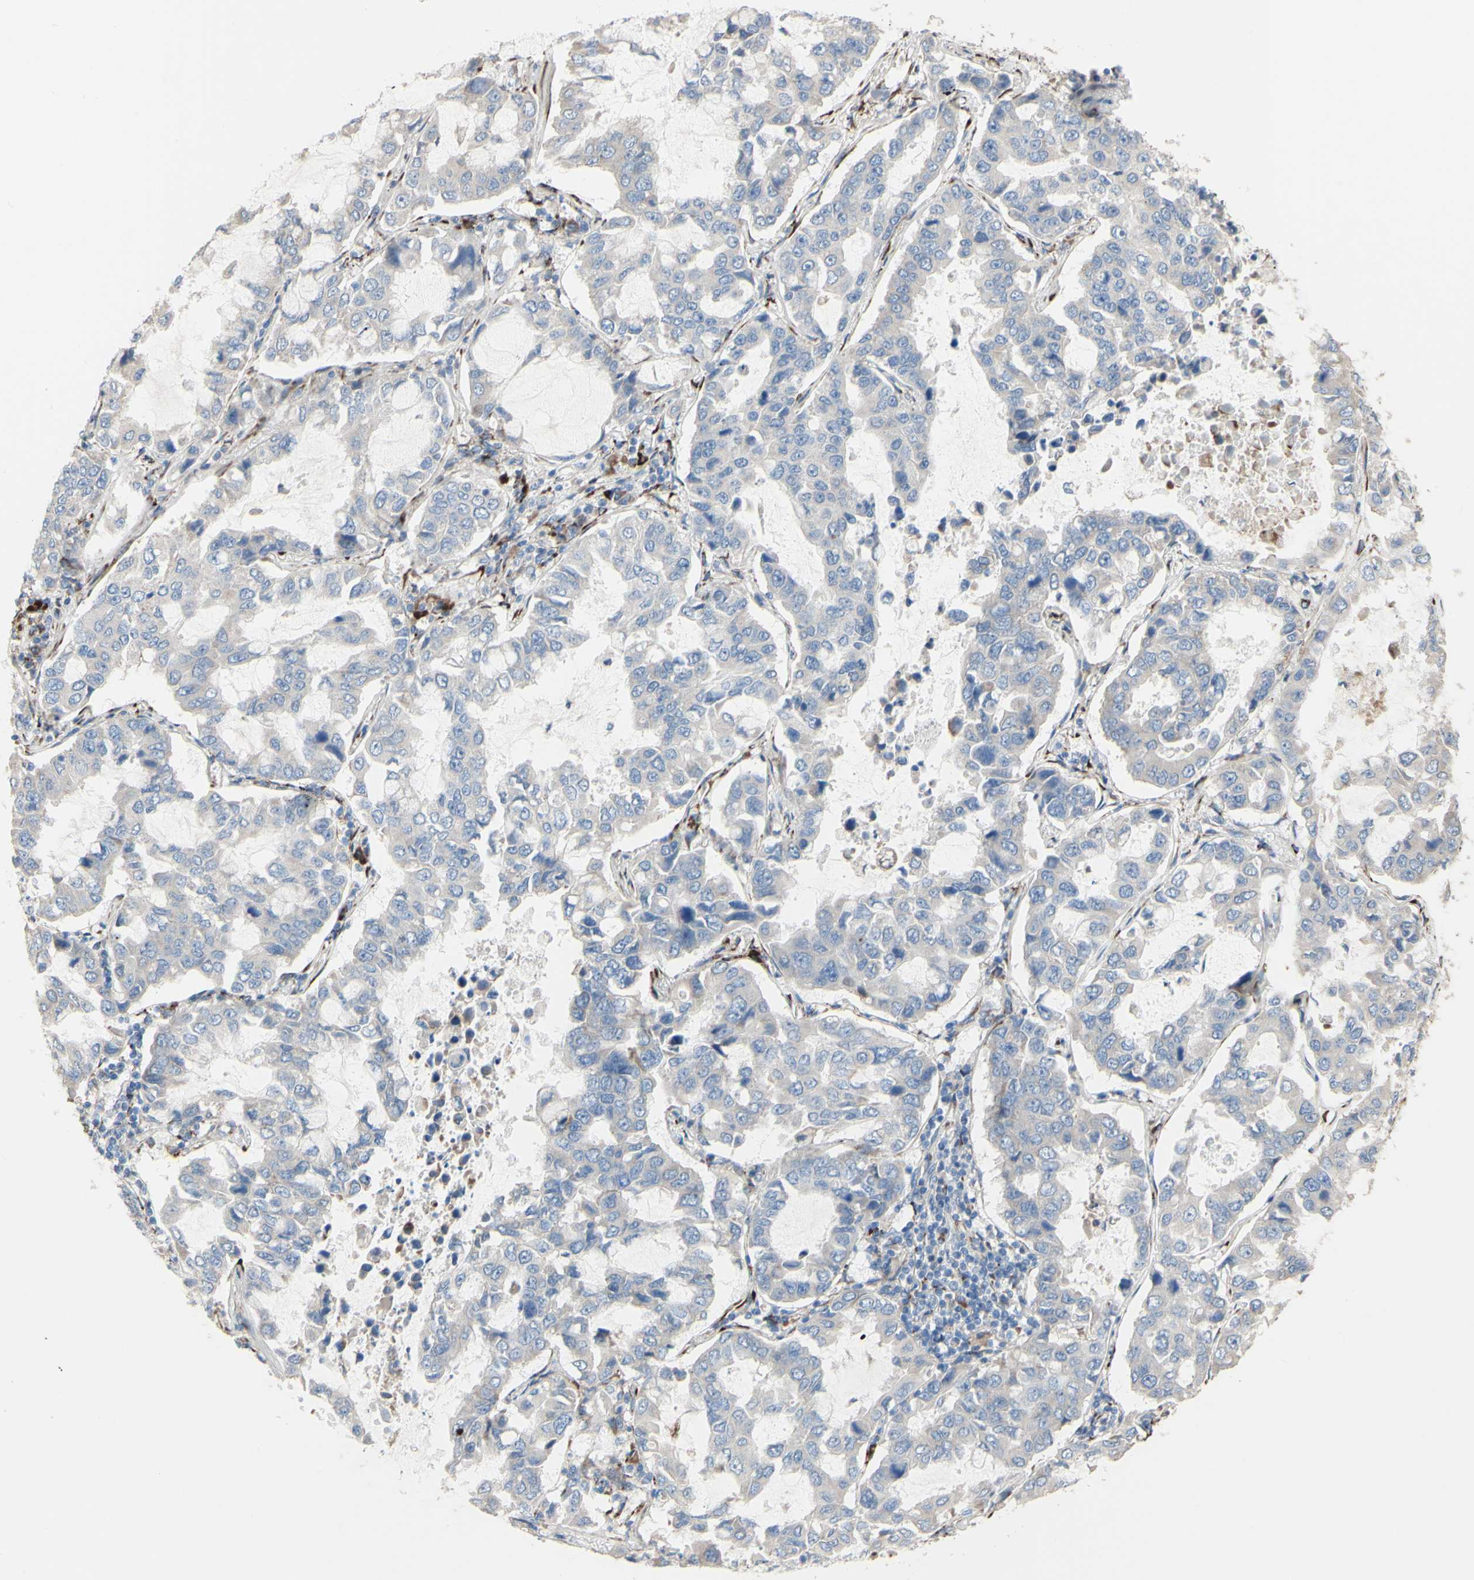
{"staining": {"intensity": "negative", "quantity": "none", "location": "none"}, "tissue": "lung cancer", "cell_type": "Tumor cells", "image_type": "cancer", "snomed": [{"axis": "morphology", "description": "Adenocarcinoma, NOS"}, {"axis": "topography", "description": "Lung"}], "caption": "Immunohistochemistry (IHC) histopathology image of neoplastic tissue: lung cancer (adenocarcinoma) stained with DAB (3,3'-diaminobenzidine) shows no significant protein expression in tumor cells.", "gene": "AGPAT5", "patient": {"sex": "male", "age": 64}}